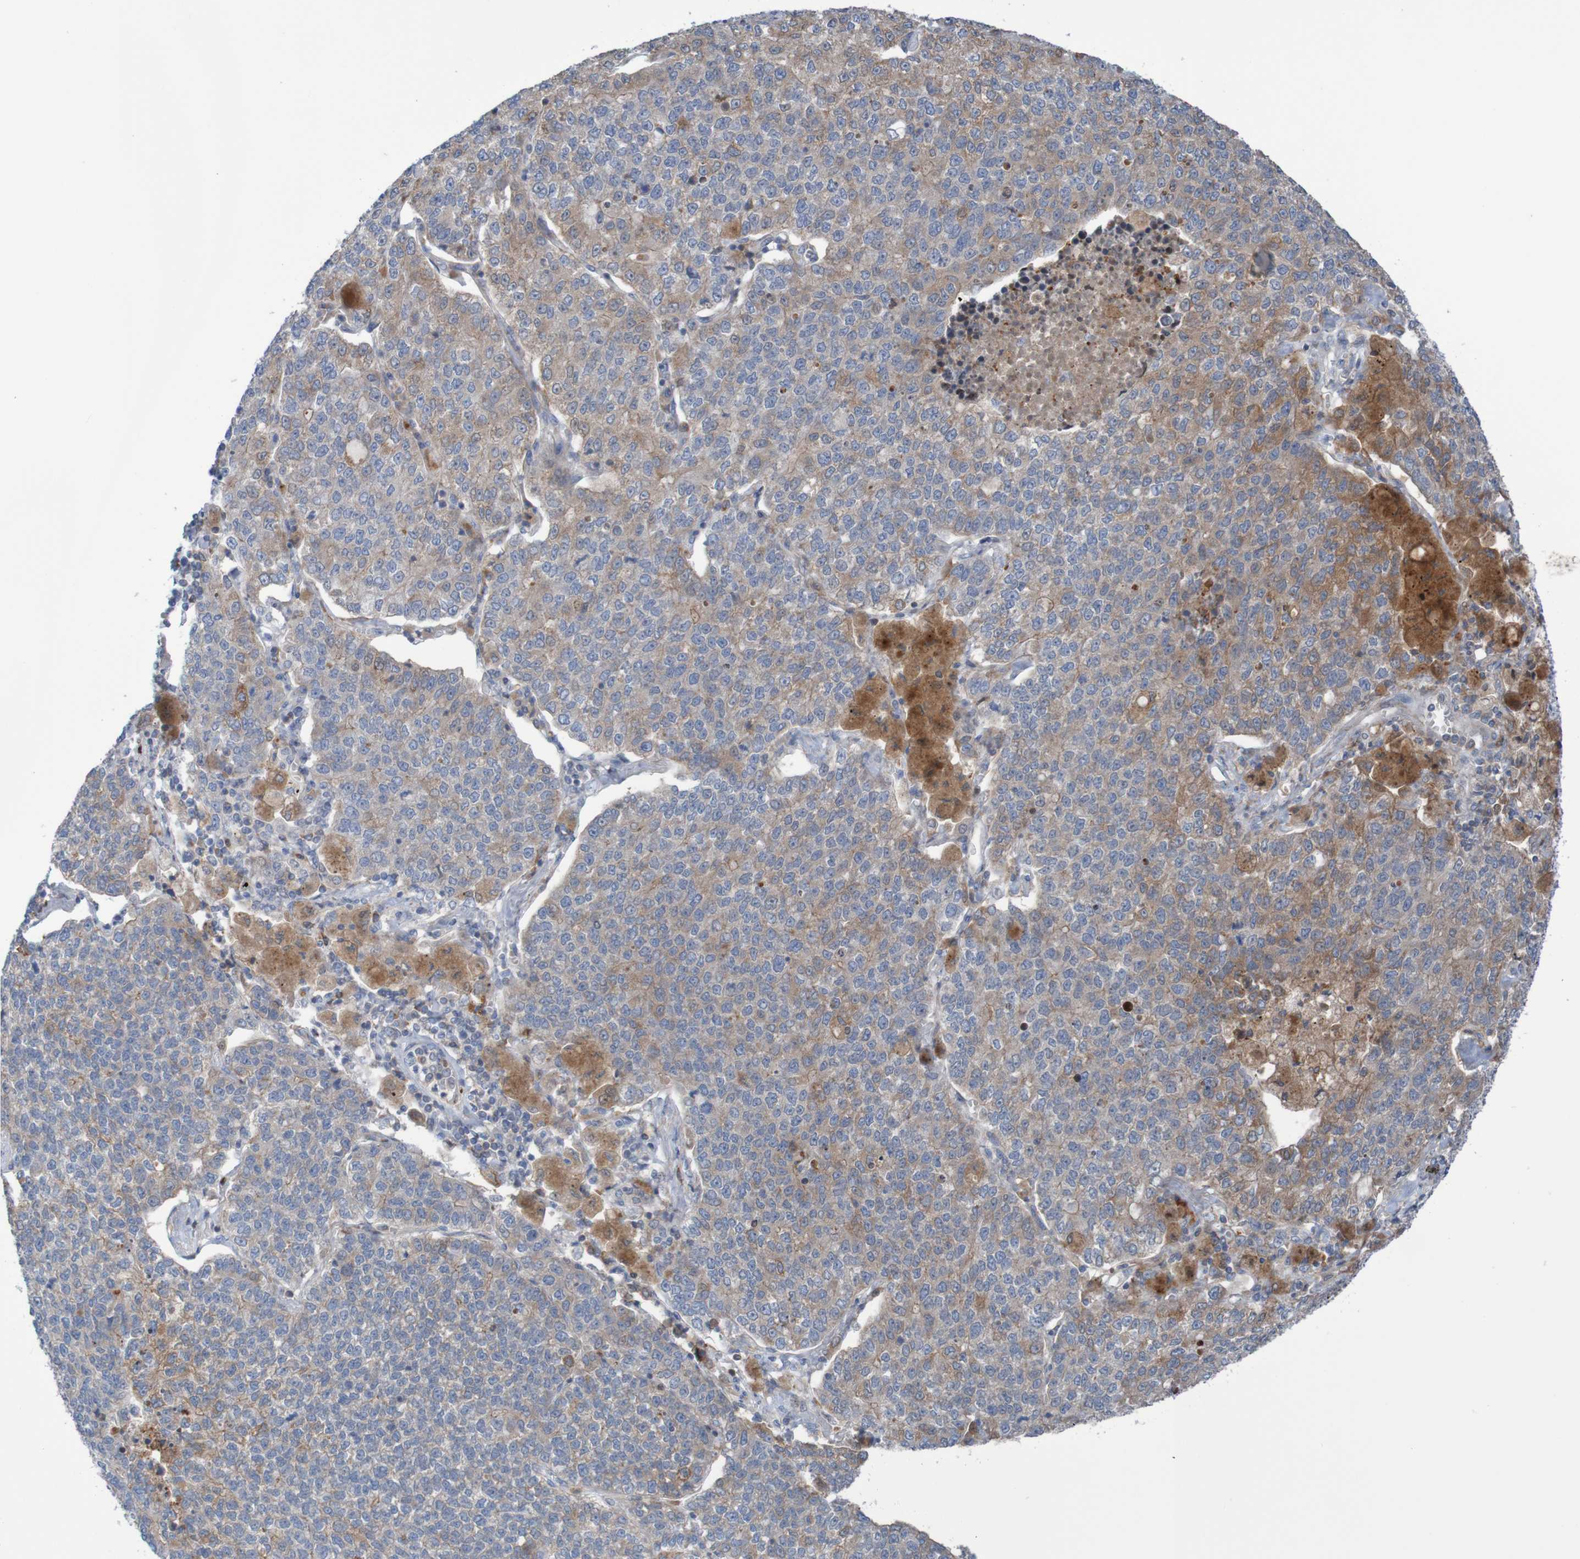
{"staining": {"intensity": "moderate", "quantity": "25%-75%", "location": "cytoplasmic/membranous"}, "tissue": "lung cancer", "cell_type": "Tumor cells", "image_type": "cancer", "snomed": [{"axis": "morphology", "description": "Adenocarcinoma, NOS"}, {"axis": "topography", "description": "Lung"}], "caption": "A brown stain labels moderate cytoplasmic/membranous staining of a protein in human lung adenocarcinoma tumor cells.", "gene": "ANGPT4", "patient": {"sex": "male", "age": 49}}